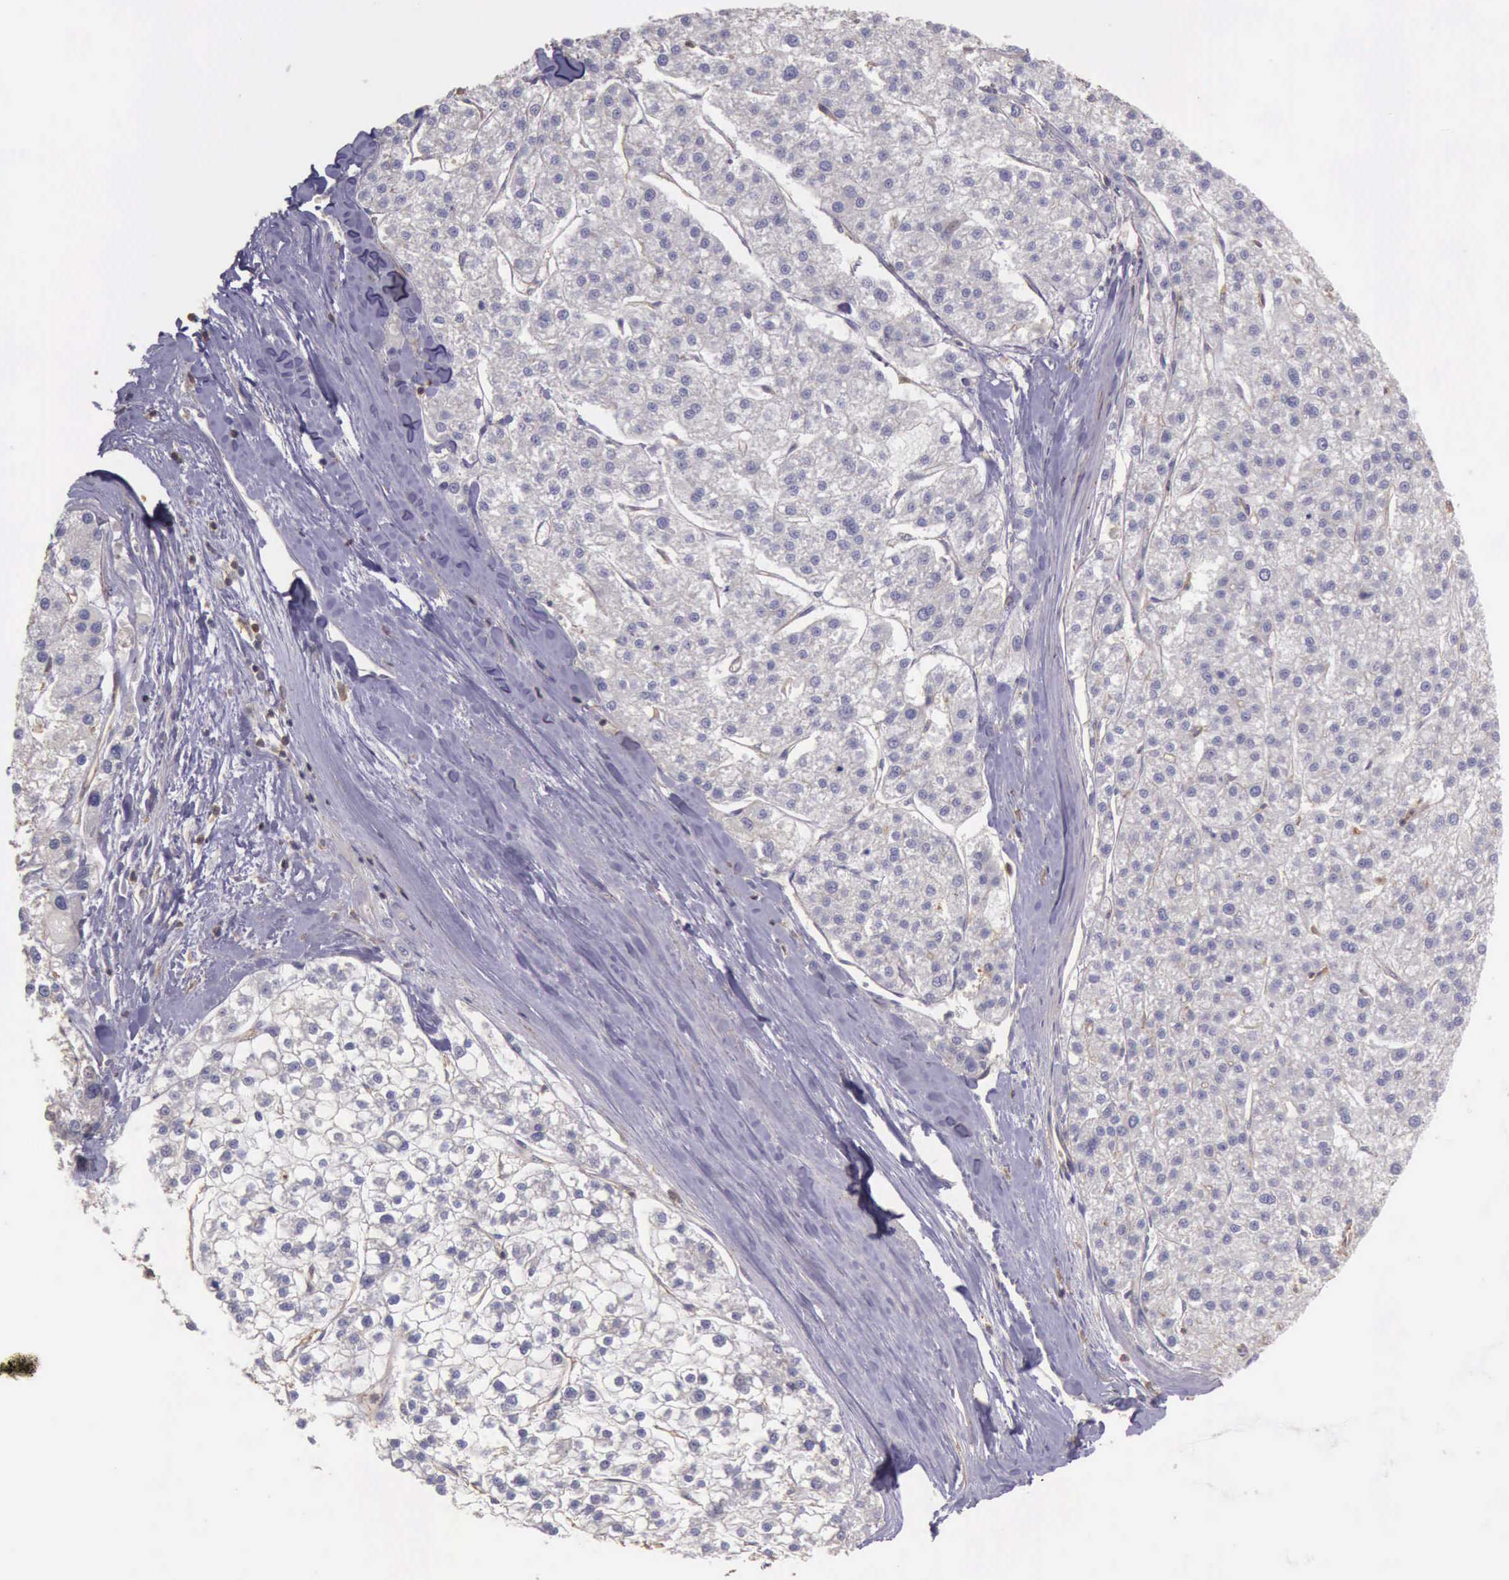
{"staining": {"intensity": "negative", "quantity": "none", "location": "none"}, "tissue": "liver cancer", "cell_type": "Tumor cells", "image_type": "cancer", "snomed": [{"axis": "morphology", "description": "Carcinoma, Hepatocellular, NOS"}, {"axis": "topography", "description": "Liver"}], "caption": "Liver hepatocellular carcinoma stained for a protein using IHC shows no expression tumor cells.", "gene": "ARHGAP4", "patient": {"sex": "female", "age": 85}}